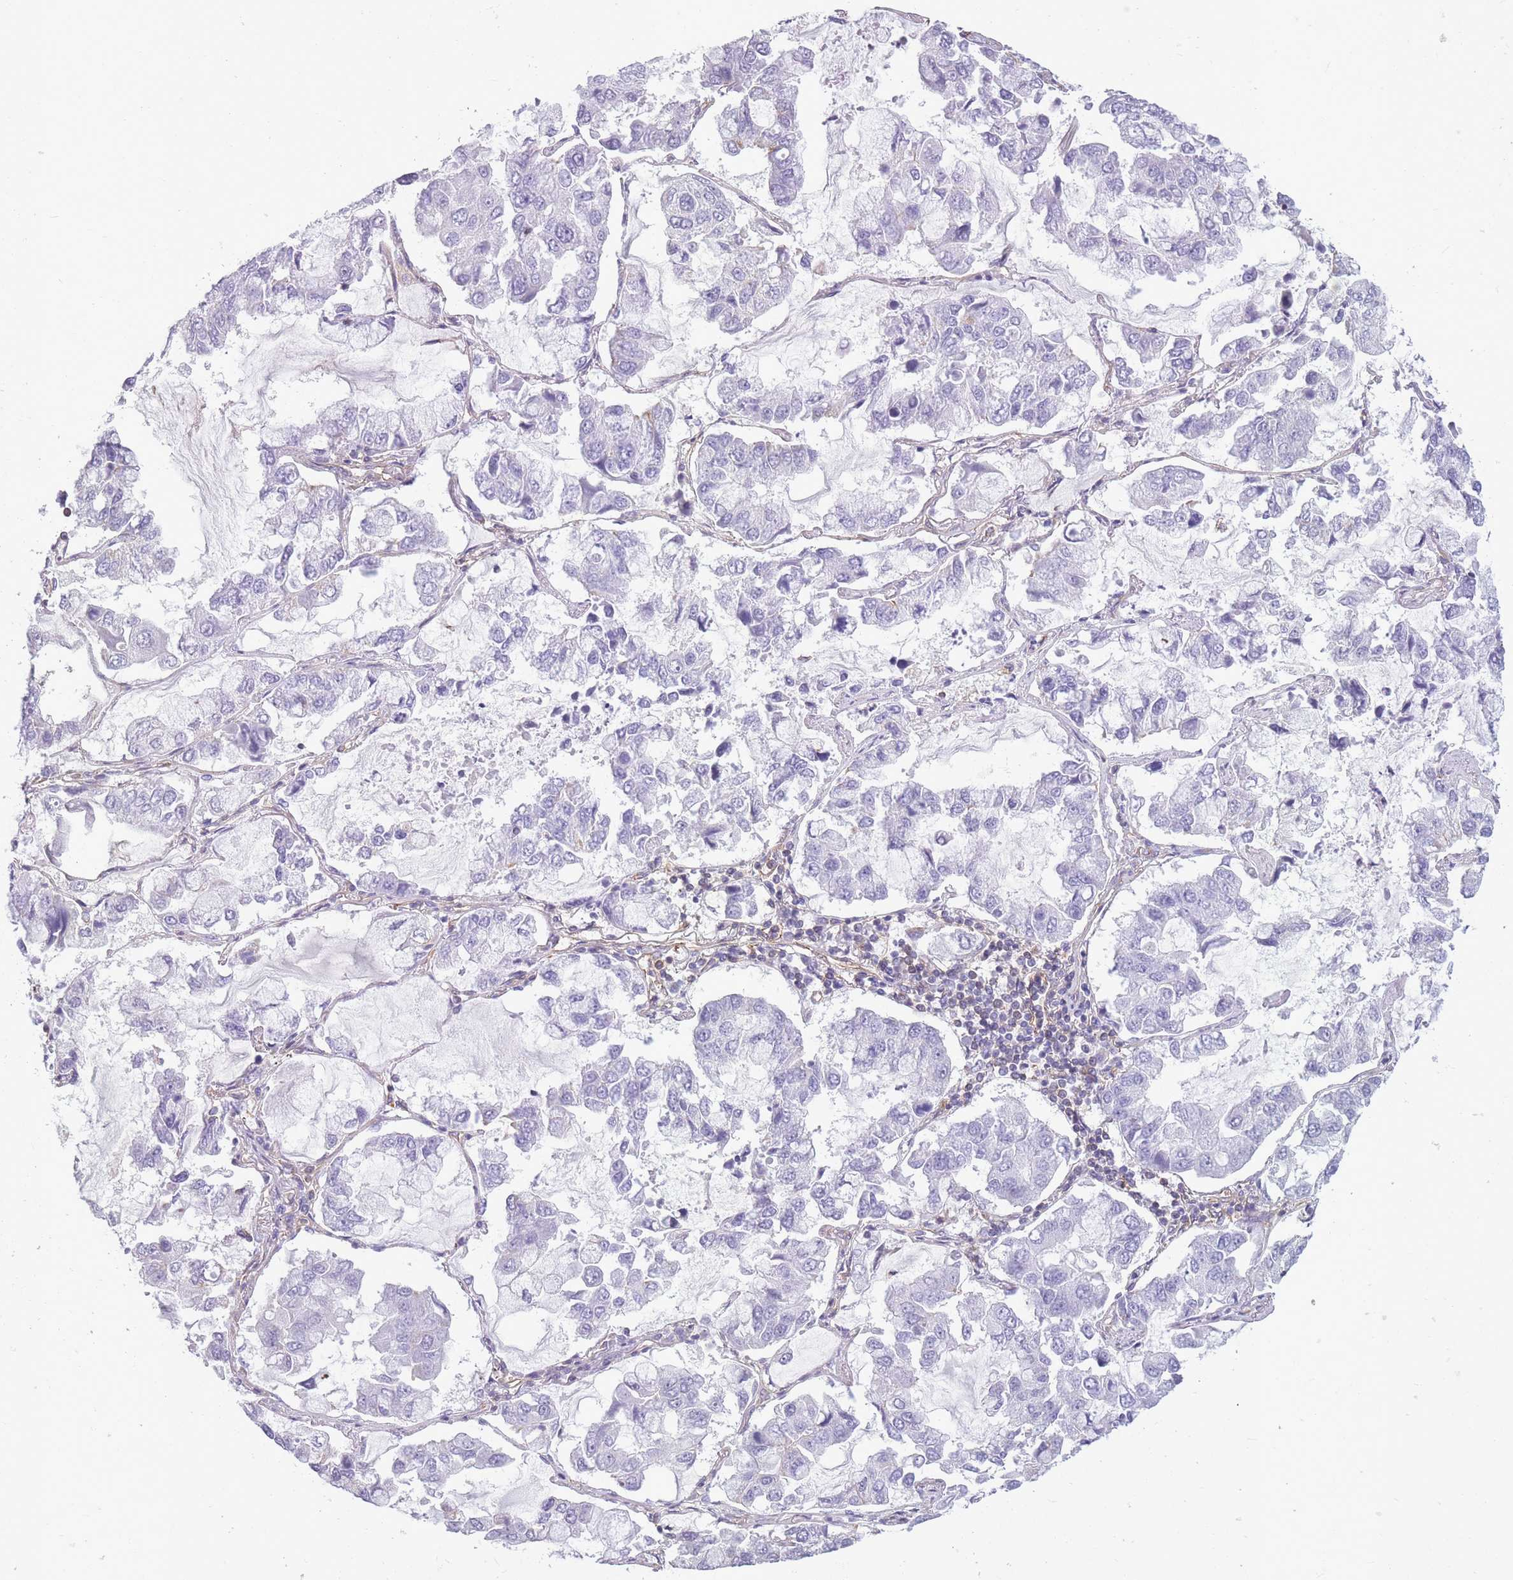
{"staining": {"intensity": "negative", "quantity": "none", "location": "none"}, "tissue": "lung cancer", "cell_type": "Tumor cells", "image_type": "cancer", "snomed": [{"axis": "morphology", "description": "Adenocarcinoma, NOS"}, {"axis": "topography", "description": "Lung"}], "caption": "Image shows no protein expression in tumor cells of adenocarcinoma (lung) tissue. Brightfield microscopy of immunohistochemistry (IHC) stained with DAB (brown) and hematoxylin (blue), captured at high magnification.", "gene": "ADD1", "patient": {"sex": "male", "age": 64}}